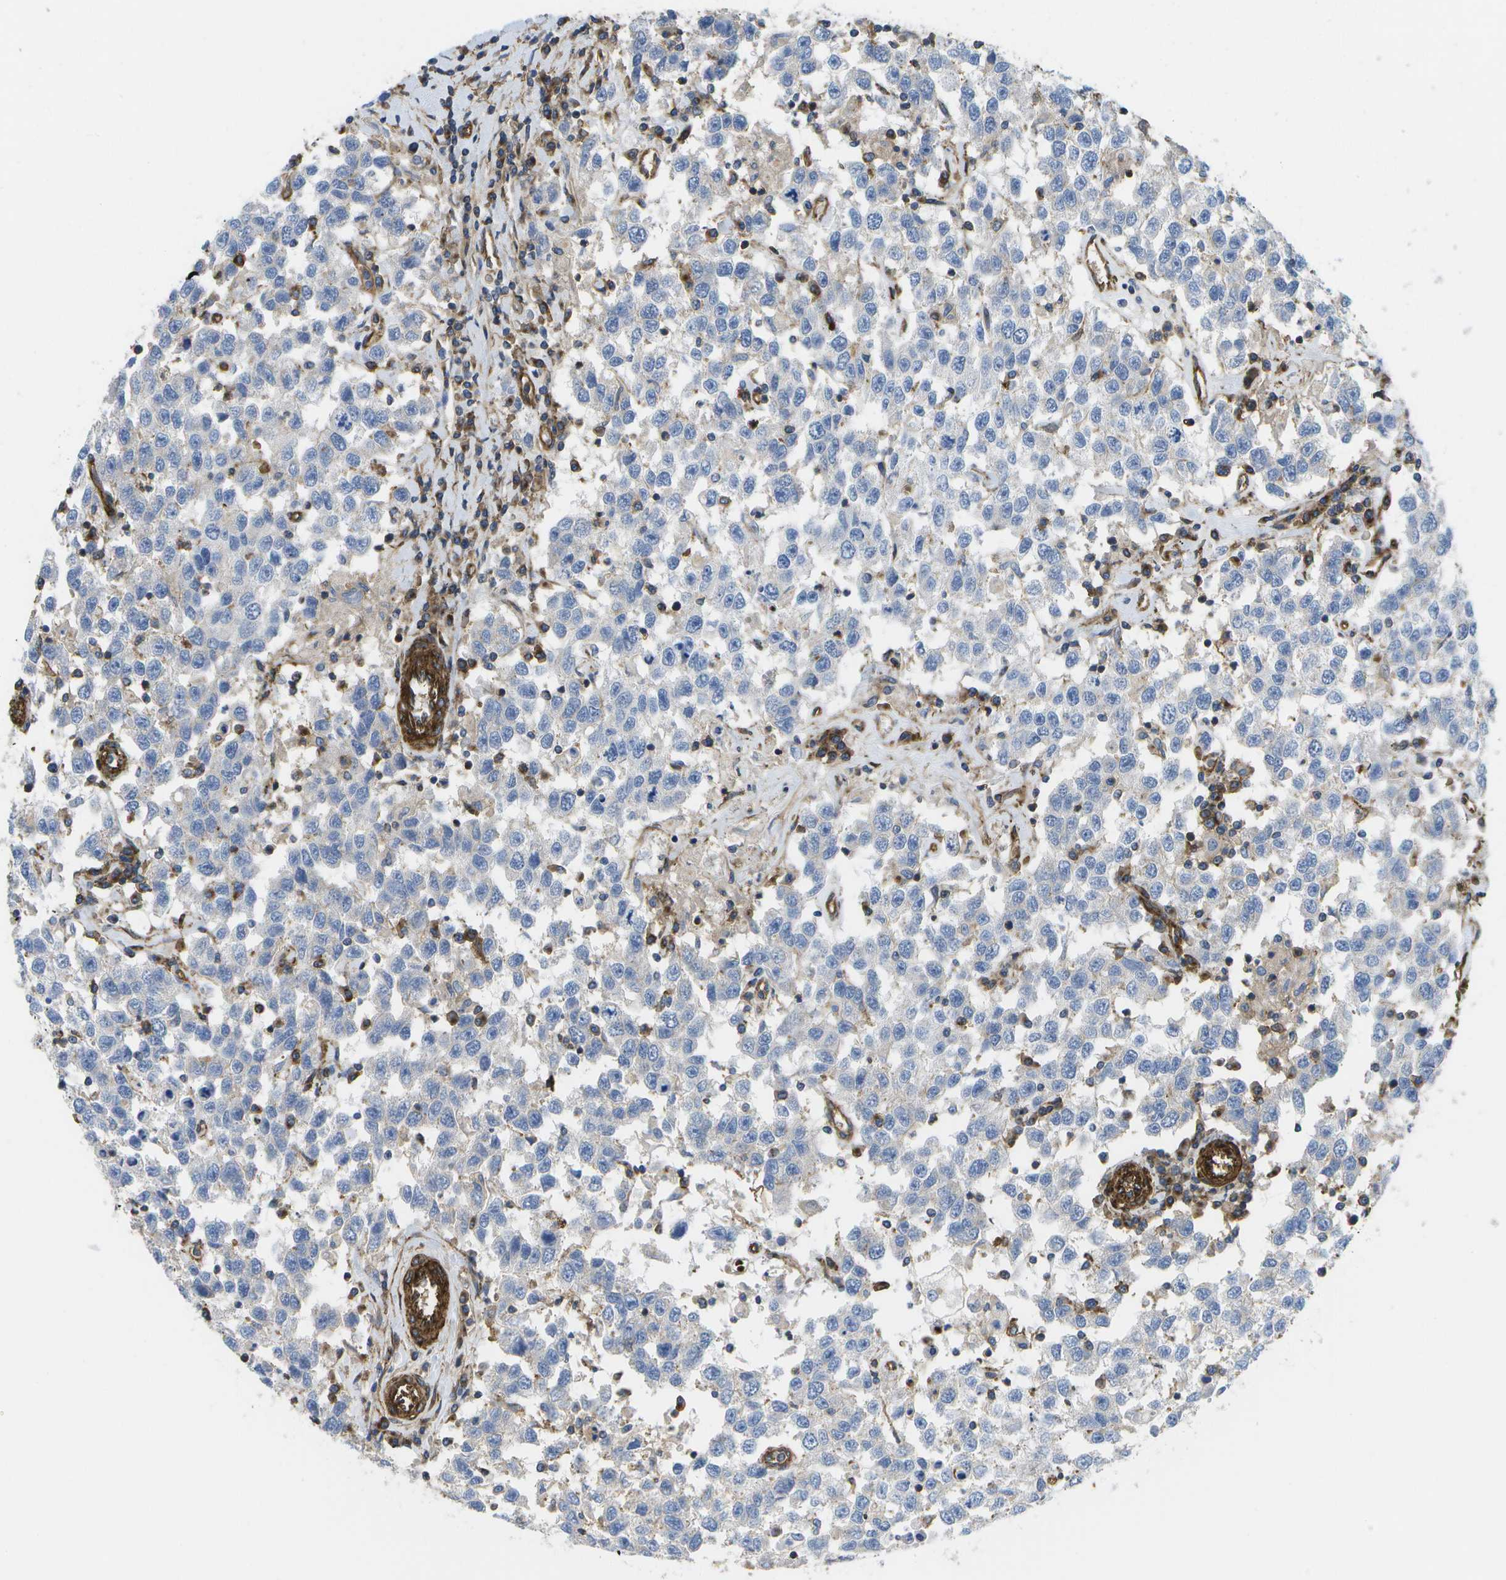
{"staining": {"intensity": "negative", "quantity": "none", "location": "none"}, "tissue": "testis cancer", "cell_type": "Tumor cells", "image_type": "cancer", "snomed": [{"axis": "morphology", "description": "Seminoma, NOS"}, {"axis": "topography", "description": "Testis"}], "caption": "An image of seminoma (testis) stained for a protein demonstrates no brown staining in tumor cells.", "gene": "BST2", "patient": {"sex": "male", "age": 41}}